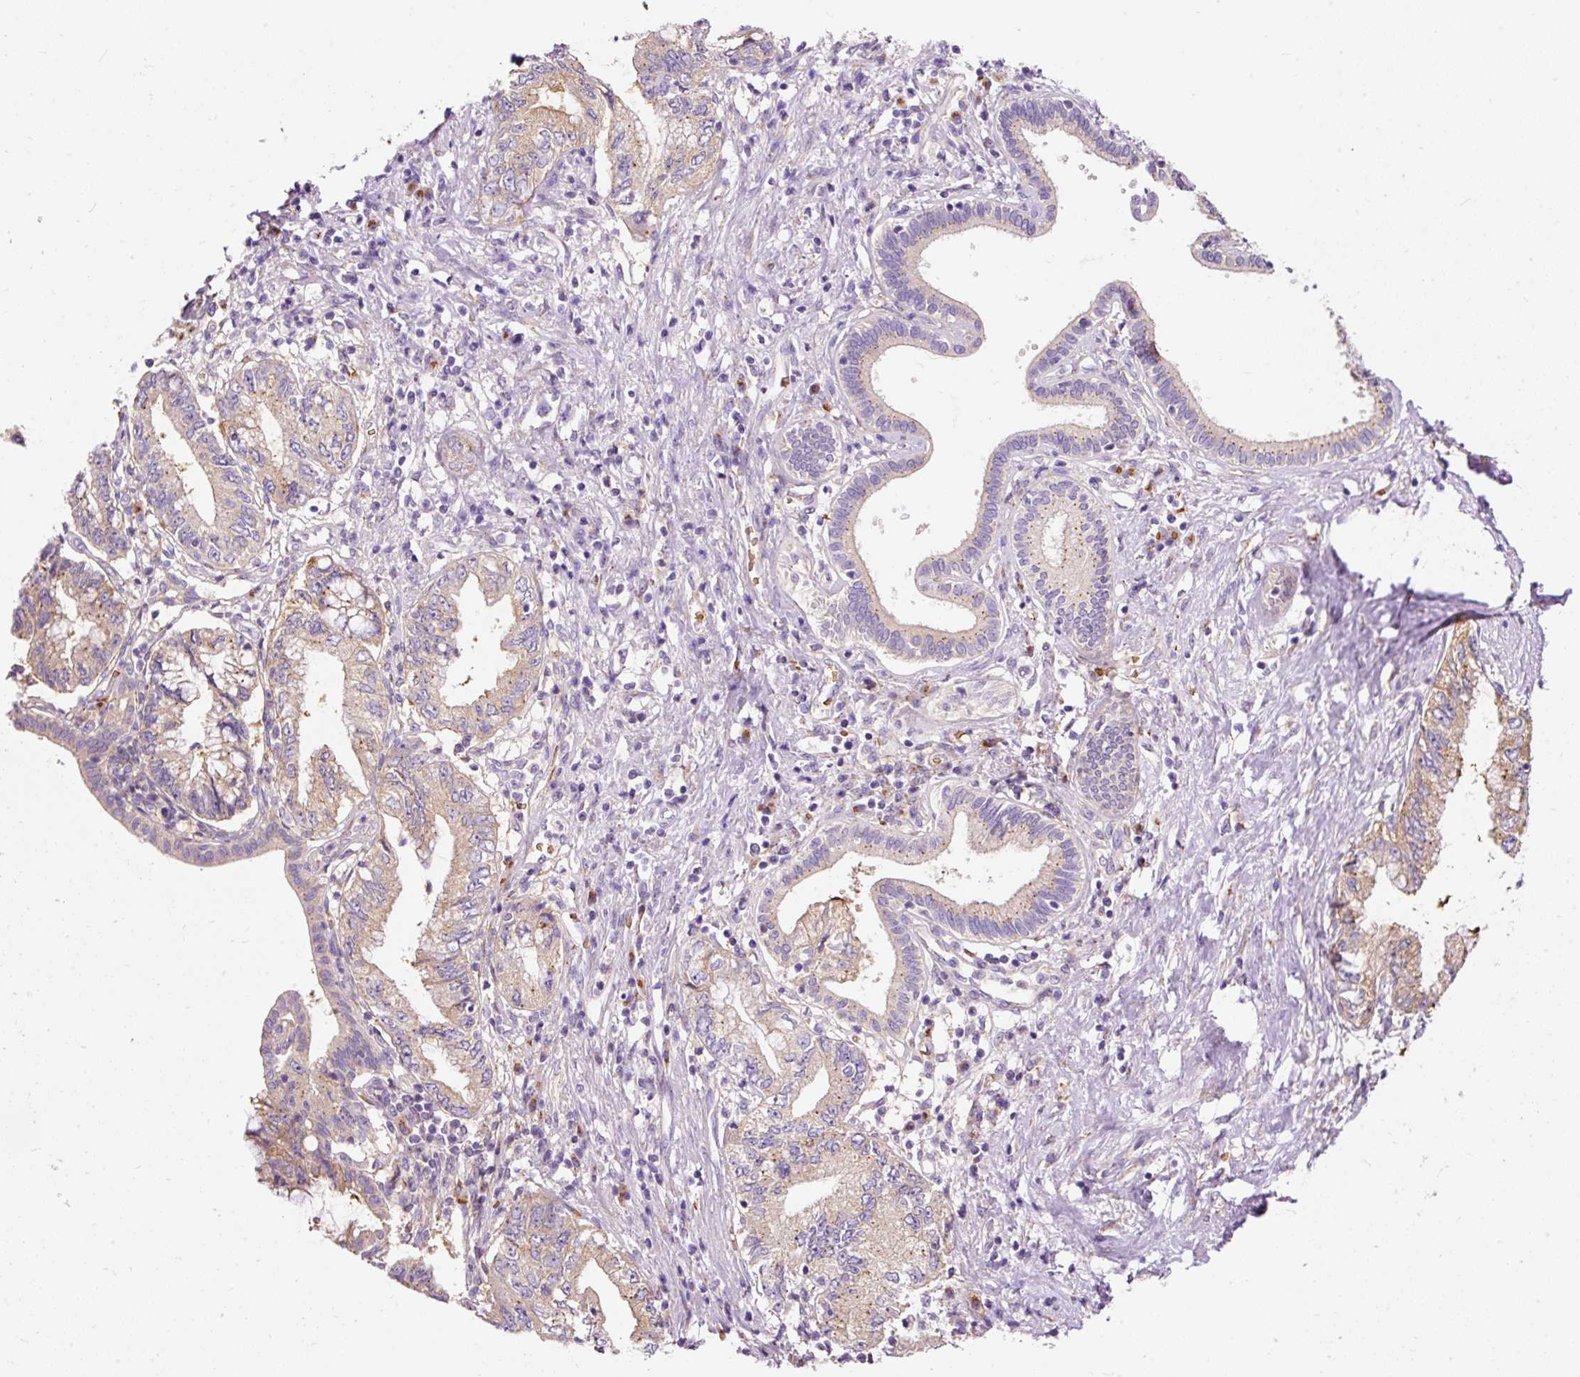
{"staining": {"intensity": "weak", "quantity": "25%-75%", "location": "cytoplasmic/membranous"}, "tissue": "pancreatic cancer", "cell_type": "Tumor cells", "image_type": "cancer", "snomed": [{"axis": "morphology", "description": "Adenocarcinoma, NOS"}, {"axis": "topography", "description": "Pancreas"}], "caption": "Human pancreatic adenocarcinoma stained for a protein (brown) displays weak cytoplasmic/membranous positive expression in approximately 25%-75% of tumor cells.", "gene": "PRRC2A", "patient": {"sex": "female", "age": 73}}